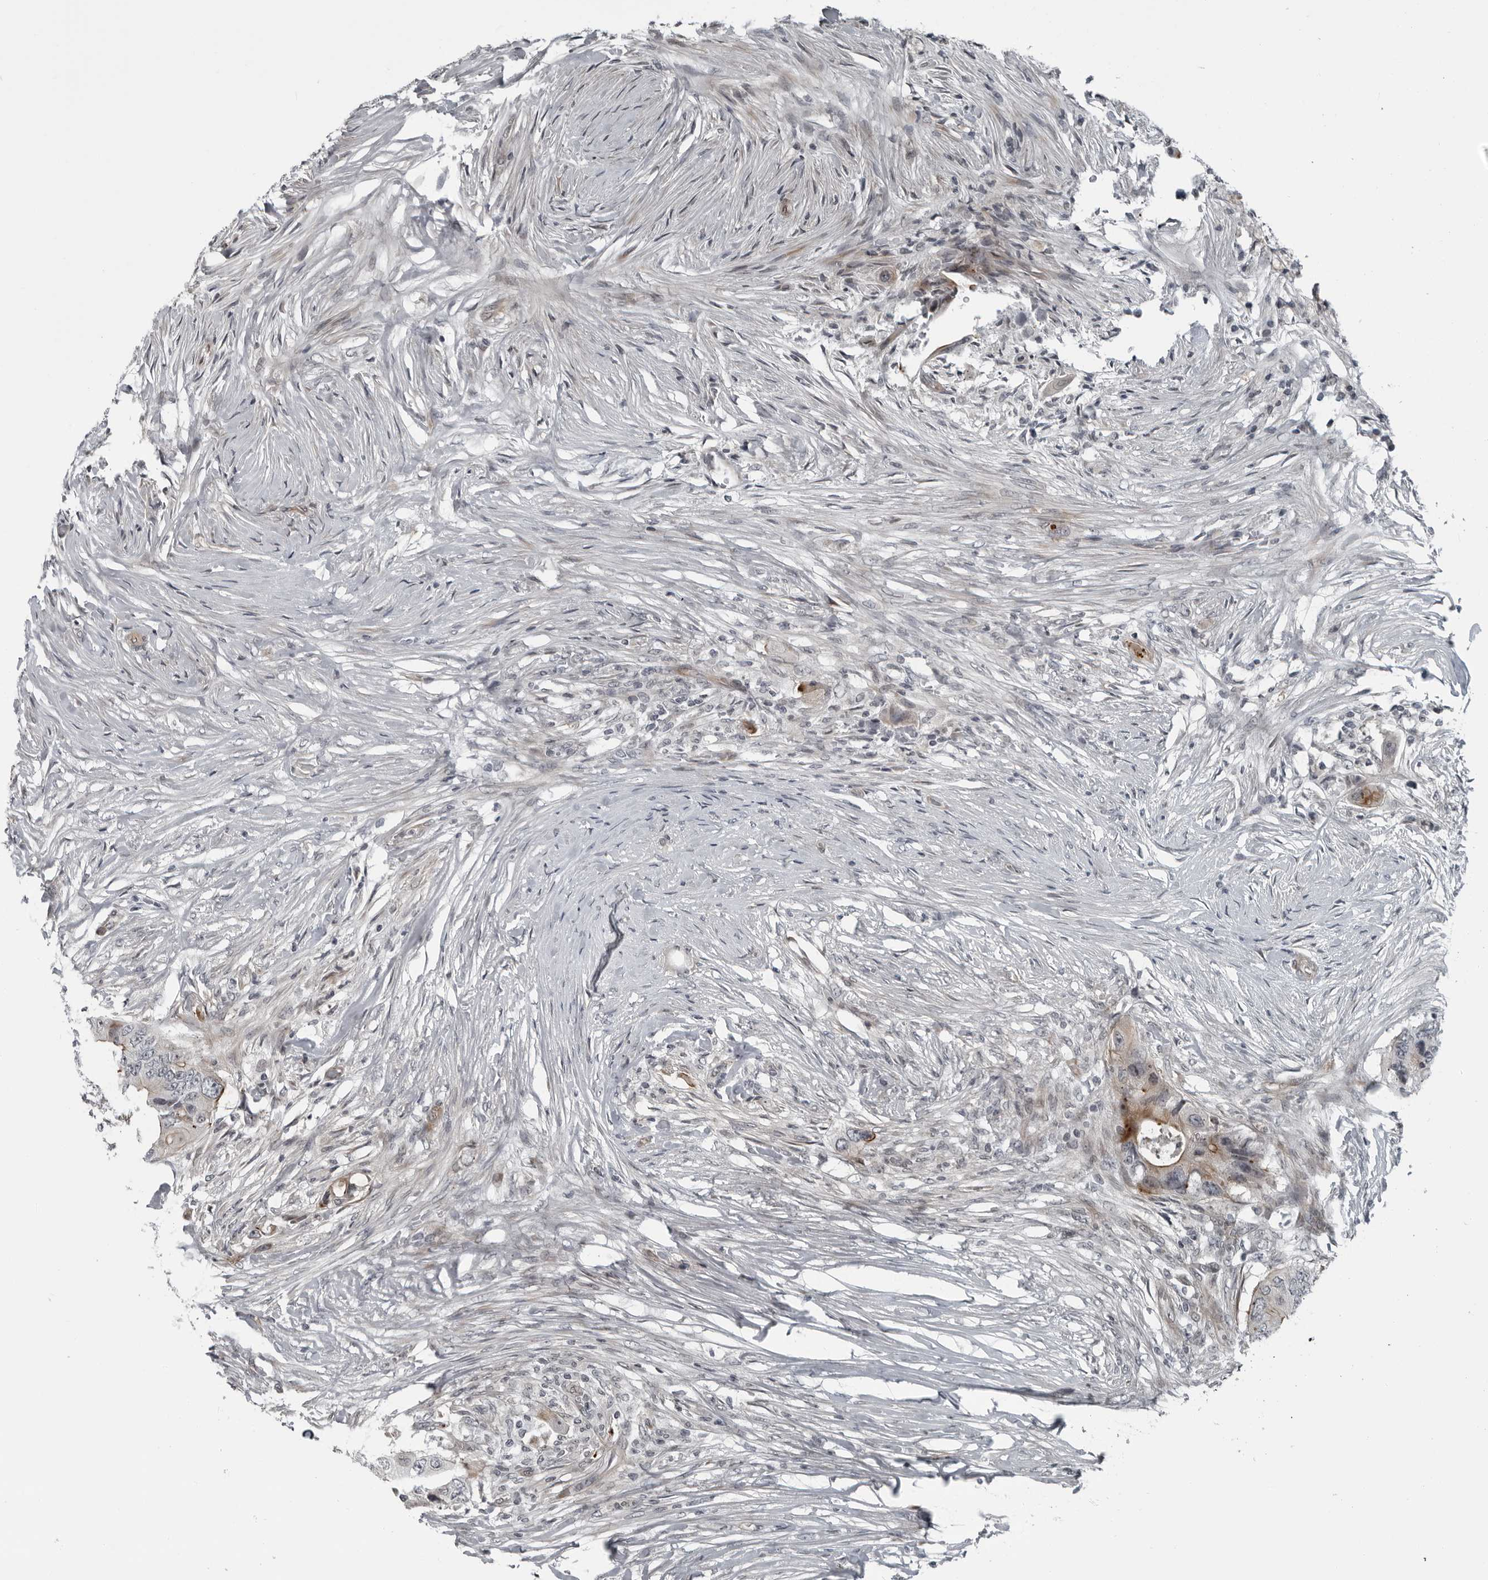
{"staining": {"intensity": "moderate", "quantity": "<25%", "location": "cytoplasmic/membranous,nuclear"}, "tissue": "colorectal cancer", "cell_type": "Tumor cells", "image_type": "cancer", "snomed": [{"axis": "morphology", "description": "Adenocarcinoma, NOS"}, {"axis": "topography", "description": "Colon"}], "caption": "Immunohistochemistry (DAB) staining of colorectal adenocarcinoma displays moderate cytoplasmic/membranous and nuclear protein staining in about <25% of tumor cells.", "gene": "FAM102B", "patient": {"sex": "male", "age": 71}}